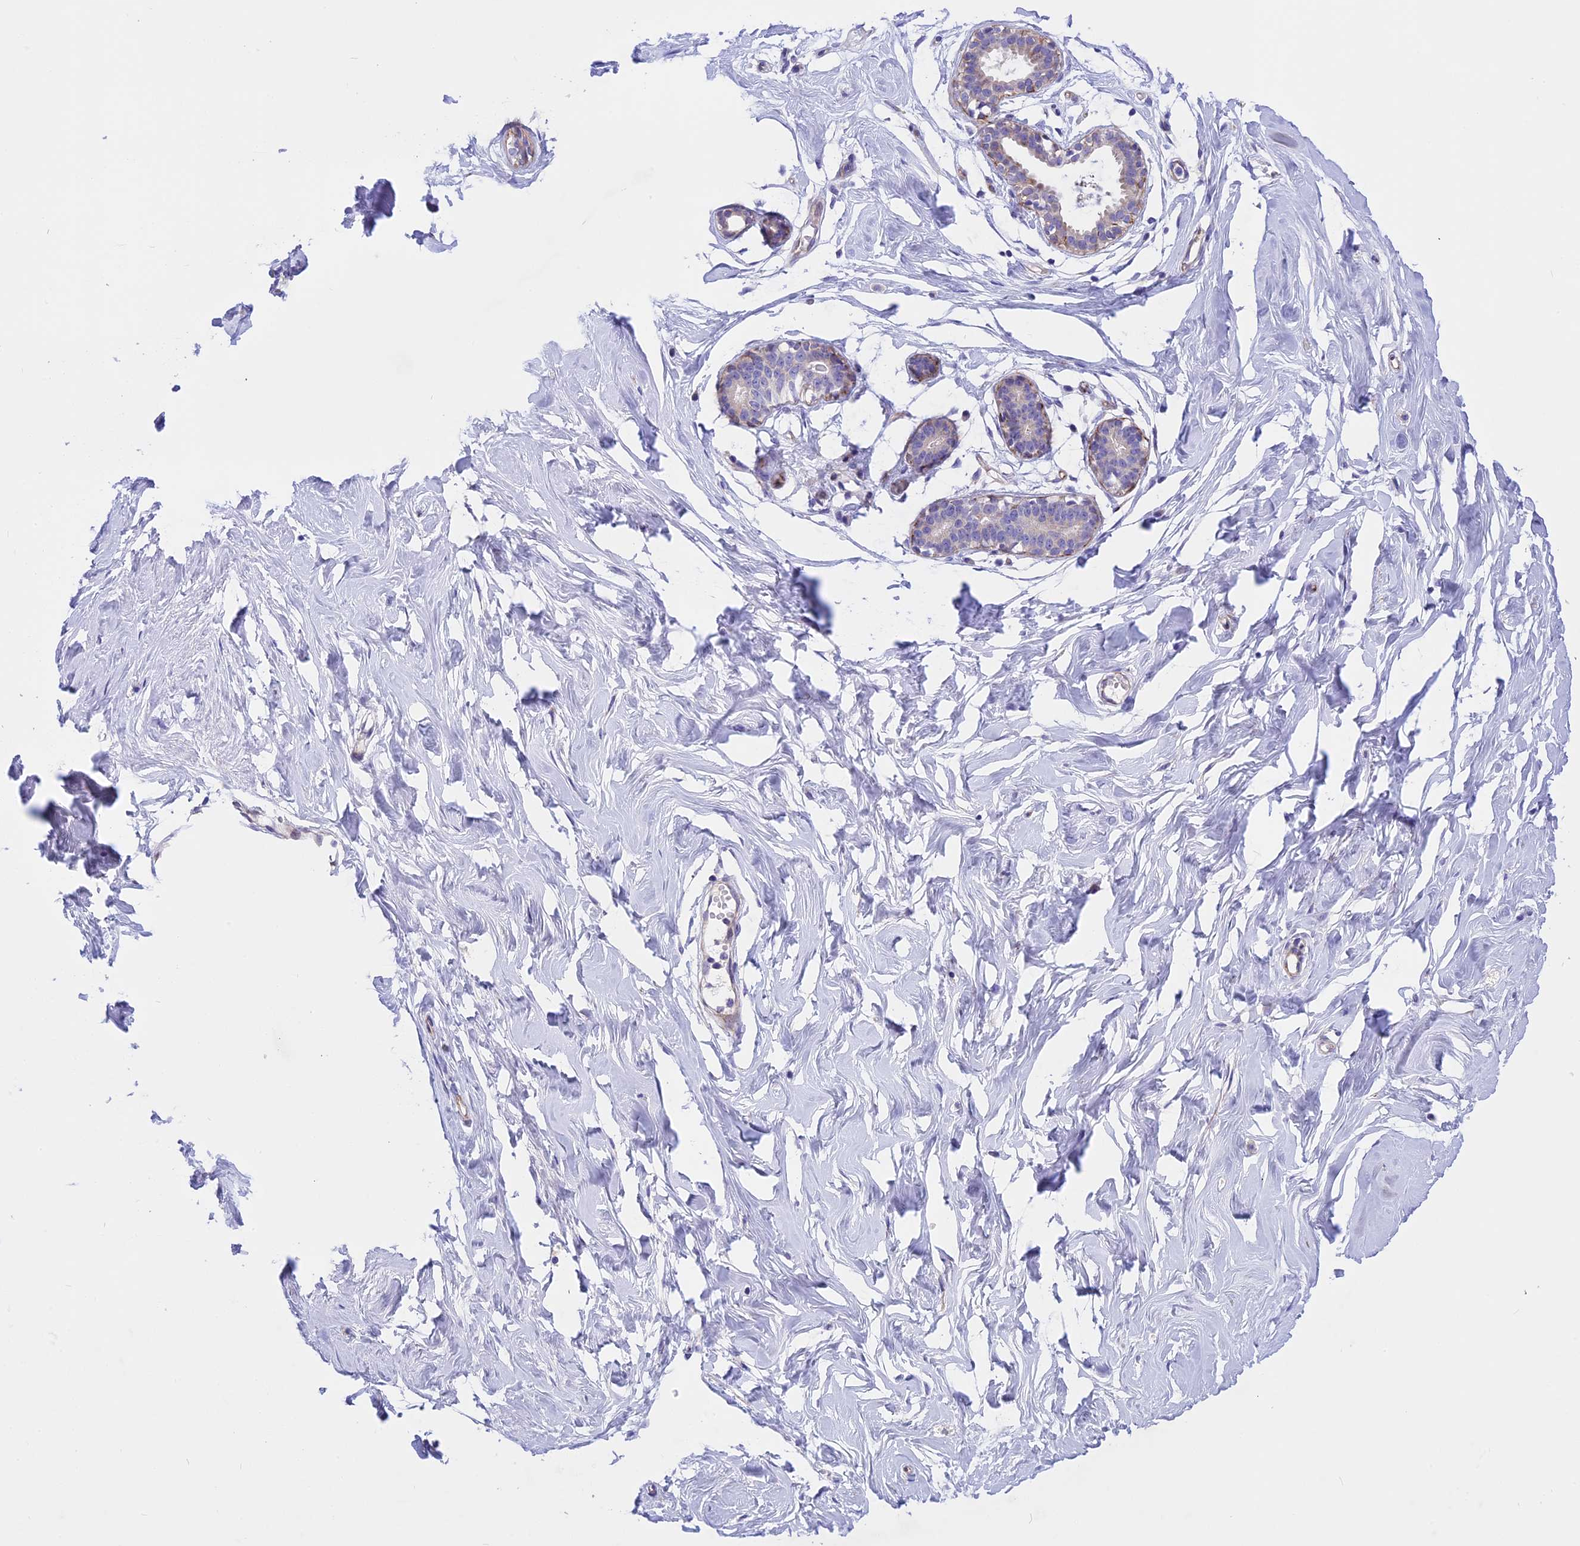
{"staining": {"intensity": "negative", "quantity": "none", "location": "none"}, "tissue": "breast", "cell_type": "Adipocytes", "image_type": "normal", "snomed": [{"axis": "morphology", "description": "Normal tissue, NOS"}, {"axis": "morphology", "description": "Adenoma, NOS"}, {"axis": "topography", "description": "Breast"}], "caption": "The image exhibits no significant expression in adipocytes of breast. Nuclei are stained in blue.", "gene": "TMEM138", "patient": {"sex": "female", "age": 23}}